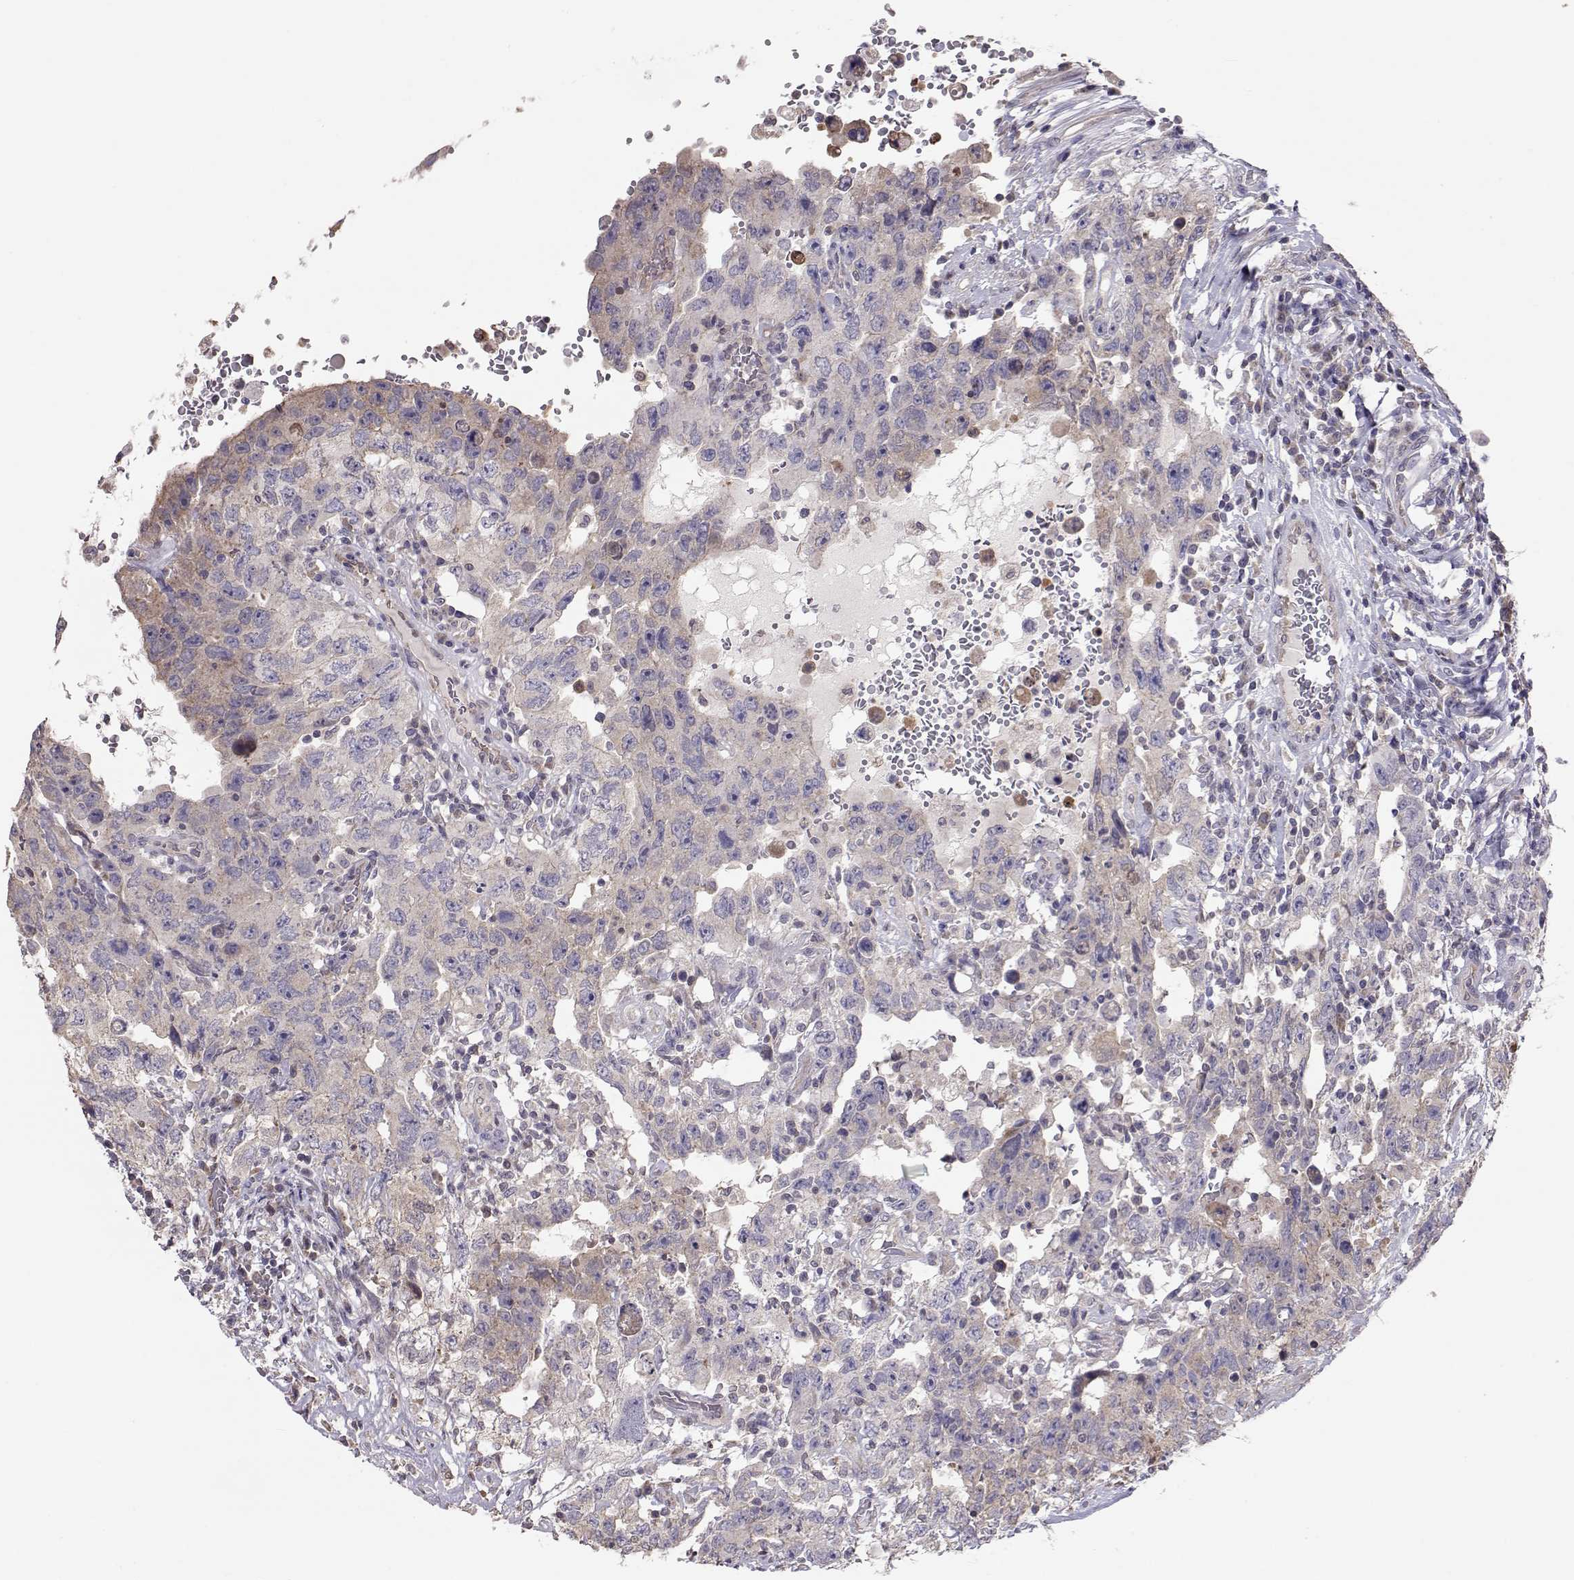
{"staining": {"intensity": "weak", "quantity": "<25%", "location": "cytoplasmic/membranous"}, "tissue": "testis cancer", "cell_type": "Tumor cells", "image_type": "cancer", "snomed": [{"axis": "morphology", "description": "Carcinoma, Embryonal, NOS"}, {"axis": "topography", "description": "Testis"}], "caption": "Immunohistochemical staining of human embryonal carcinoma (testis) reveals no significant positivity in tumor cells. Brightfield microscopy of immunohistochemistry stained with DAB (3,3'-diaminobenzidine) (brown) and hematoxylin (blue), captured at high magnification.", "gene": "NCAM2", "patient": {"sex": "male", "age": 26}}